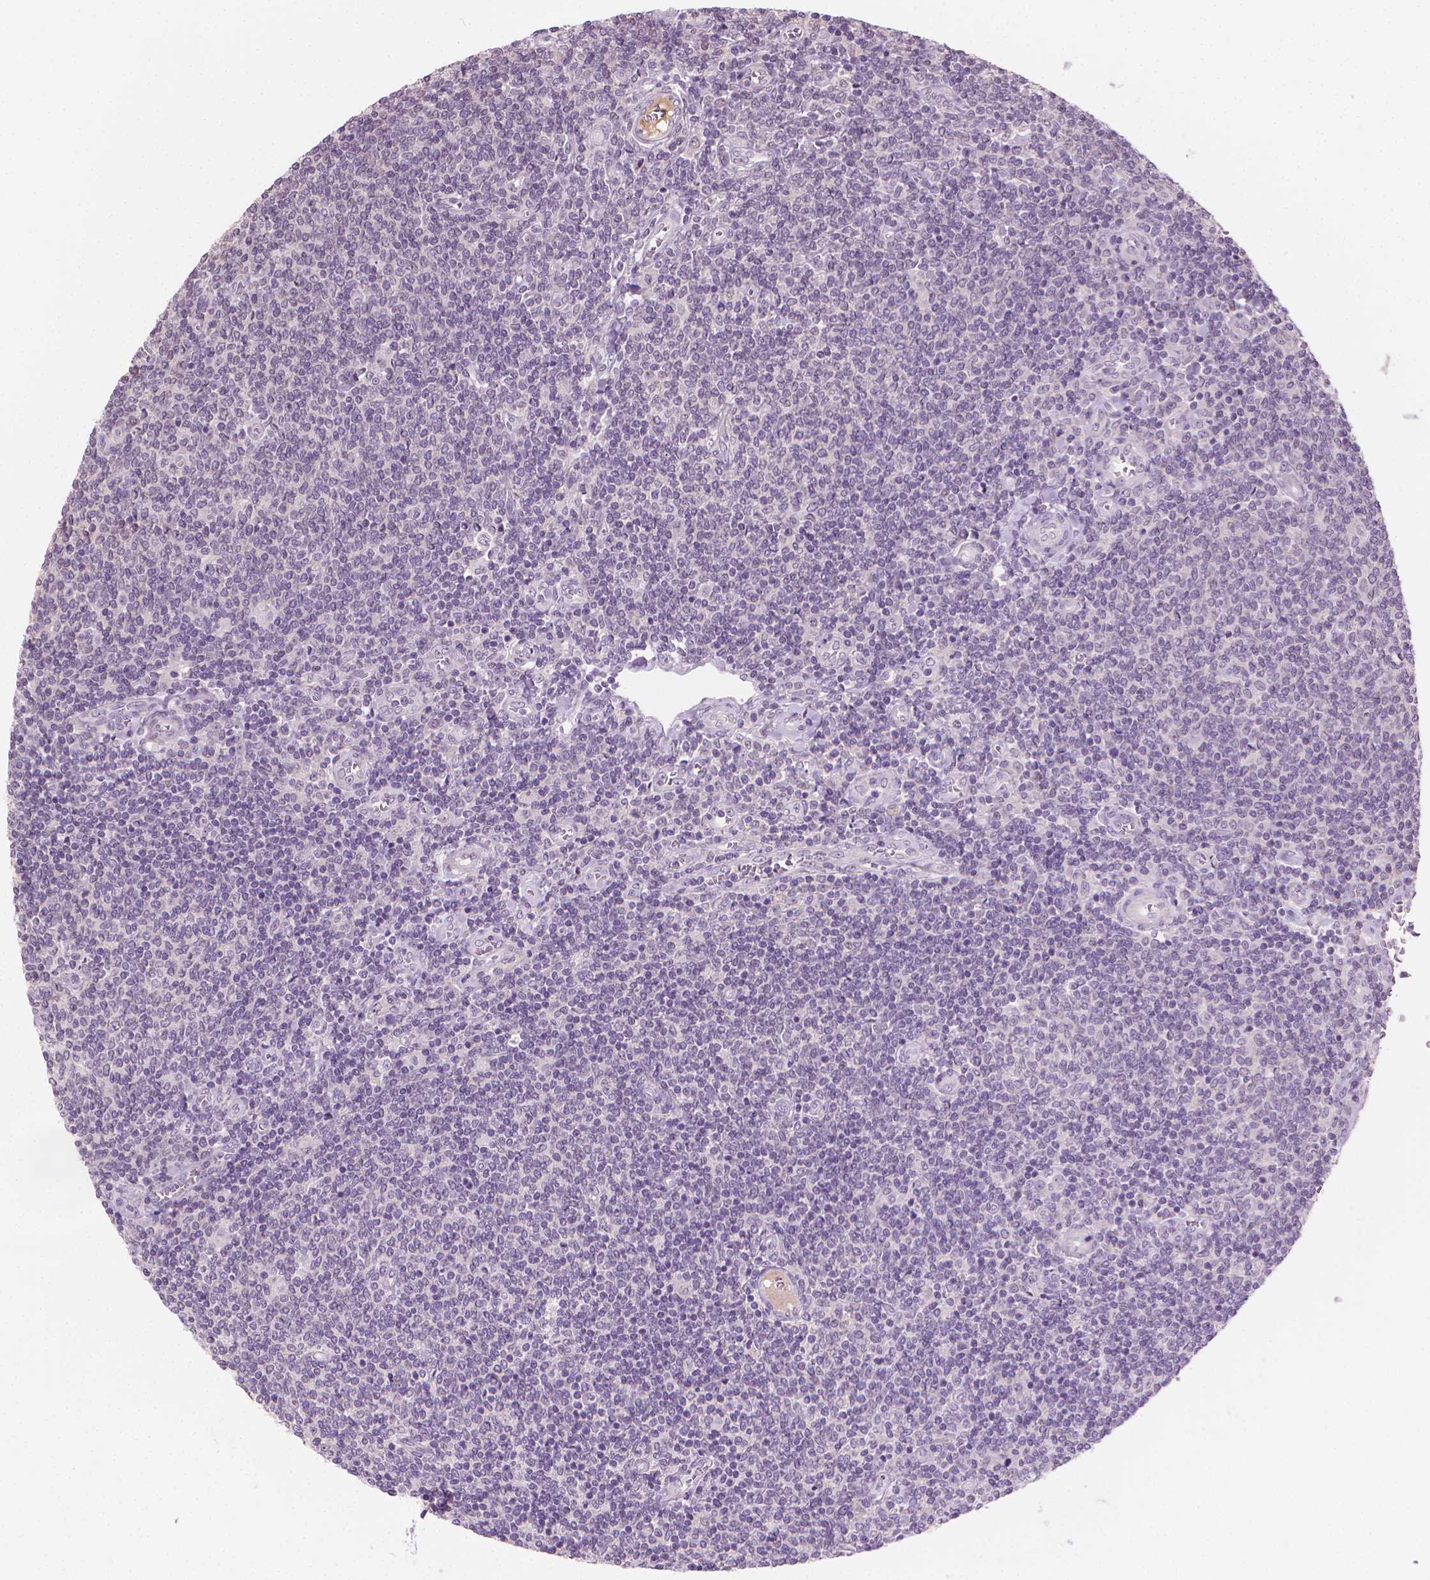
{"staining": {"intensity": "negative", "quantity": "none", "location": "none"}, "tissue": "lymphoma", "cell_type": "Tumor cells", "image_type": "cancer", "snomed": [{"axis": "morphology", "description": "Malignant lymphoma, non-Hodgkin's type, Low grade"}, {"axis": "topography", "description": "Lymph node"}], "caption": "There is no significant expression in tumor cells of low-grade malignant lymphoma, non-Hodgkin's type.", "gene": "SAXO2", "patient": {"sex": "male", "age": 52}}